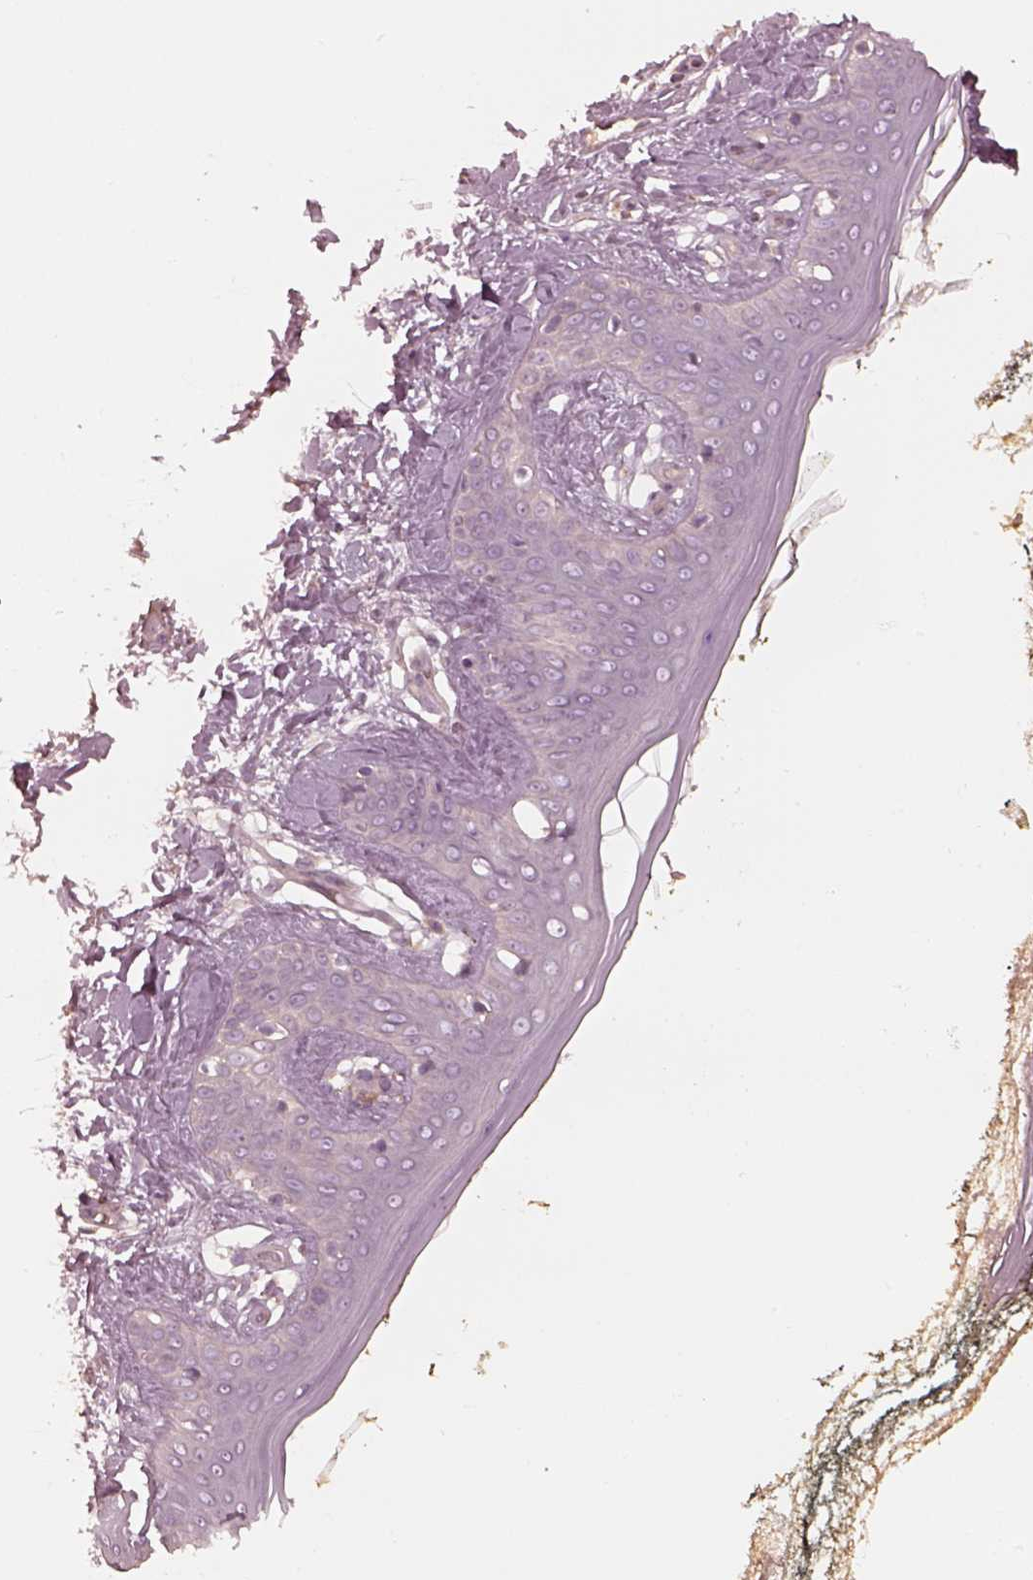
{"staining": {"intensity": "negative", "quantity": "none", "location": "none"}, "tissue": "skin", "cell_type": "Fibroblasts", "image_type": "normal", "snomed": [{"axis": "morphology", "description": "Normal tissue, NOS"}, {"axis": "topography", "description": "Skin"}], "caption": "Fibroblasts show no significant staining in benign skin. (Stains: DAB (3,3'-diaminobenzidine) immunohistochemistry with hematoxylin counter stain, Microscopy: brightfield microscopy at high magnification).", "gene": "OTOGL", "patient": {"sex": "female", "age": 34}}